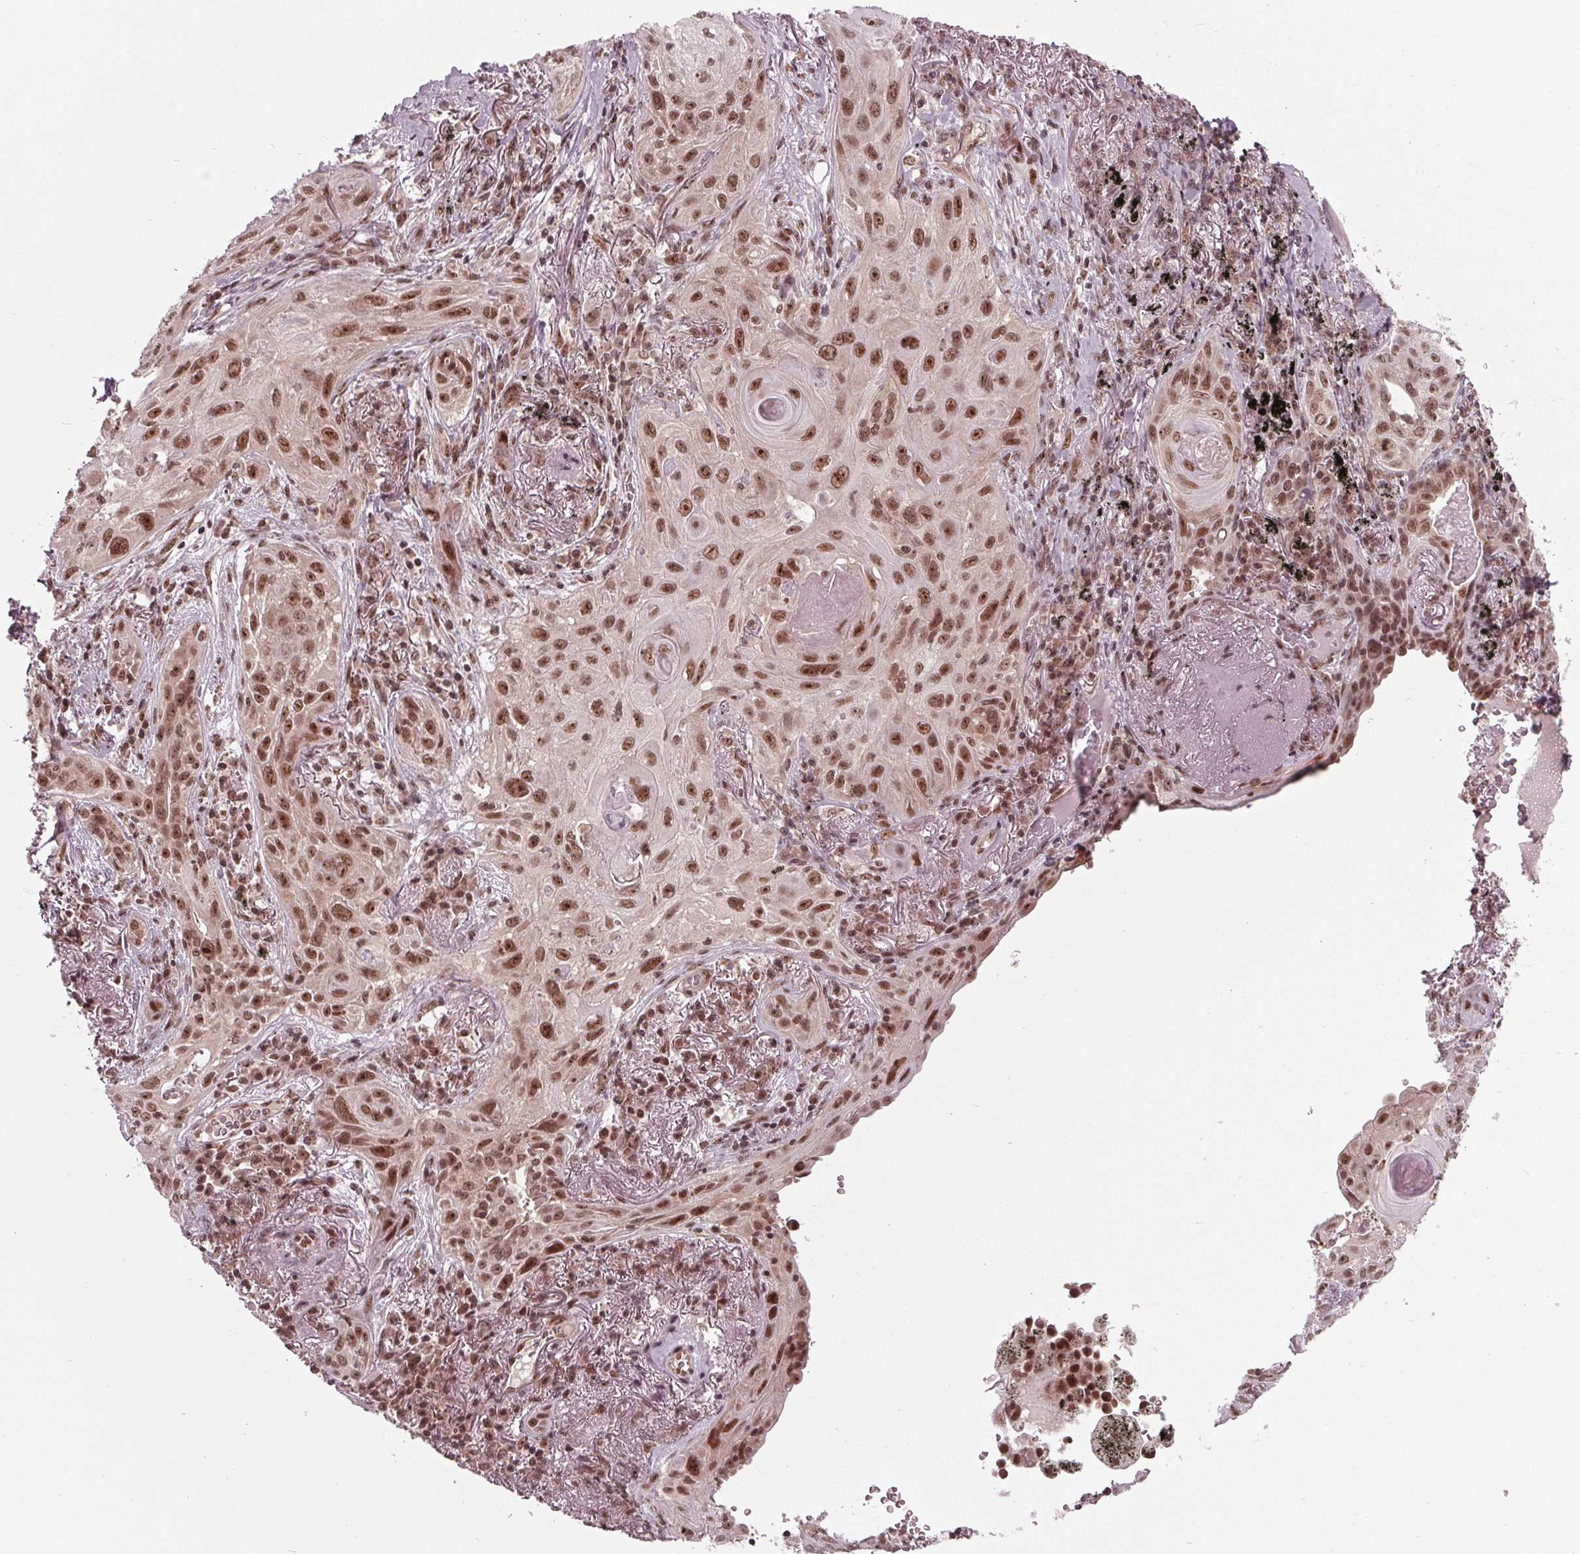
{"staining": {"intensity": "moderate", "quantity": ">75%", "location": "nuclear"}, "tissue": "lung cancer", "cell_type": "Tumor cells", "image_type": "cancer", "snomed": [{"axis": "morphology", "description": "Squamous cell carcinoma, NOS"}, {"axis": "topography", "description": "Lung"}], "caption": "IHC staining of lung cancer (squamous cell carcinoma), which reveals medium levels of moderate nuclear positivity in about >75% of tumor cells indicating moderate nuclear protein positivity. The staining was performed using DAB (brown) for protein detection and nuclei were counterstained in hematoxylin (blue).", "gene": "DDX41", "patient": {"sex": "male", "age": 79}}